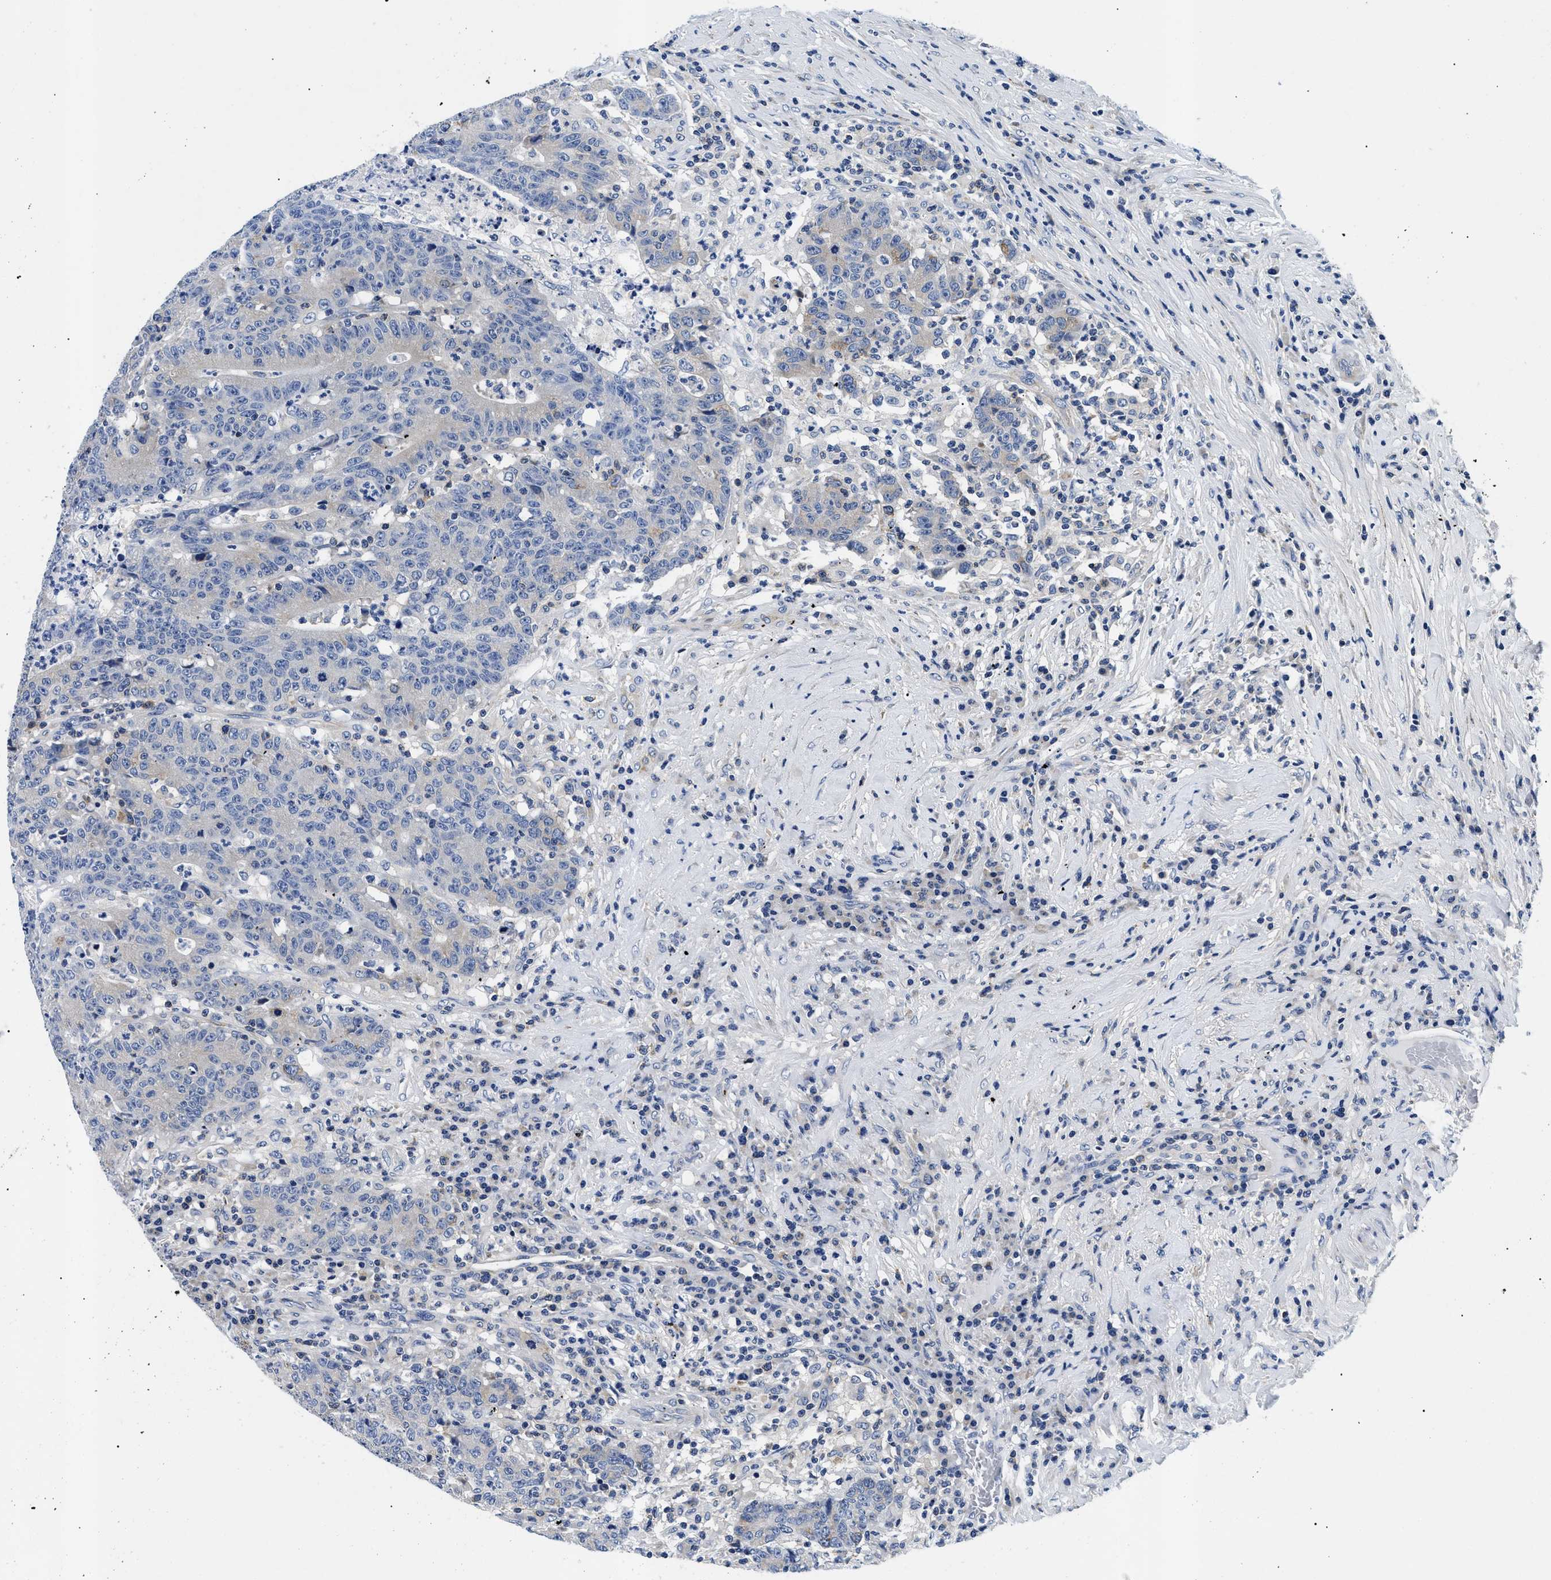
{"staining": {"intensity": "negative", "quantity": "none", "location": "none"}, "tissue": "colorectal cancer", "cell_type": "Tumor cells", "image_type": "cancer", "snomed": [{"axis": "morphology", "description": "Normal tissue, NOS"}, {"axis": "morphology", "description": "Adenocarcinoma, NOS"}, {"axis": "topography", "description": "Colon"}], "caption": "IHC photomicrograph of human colorectal adenocarcinoma stained for a protein (brown), which demonstrates no positivity in tumor cells.", "gene": "MEA1", "patient": {"sex": "female", "age": 75}}